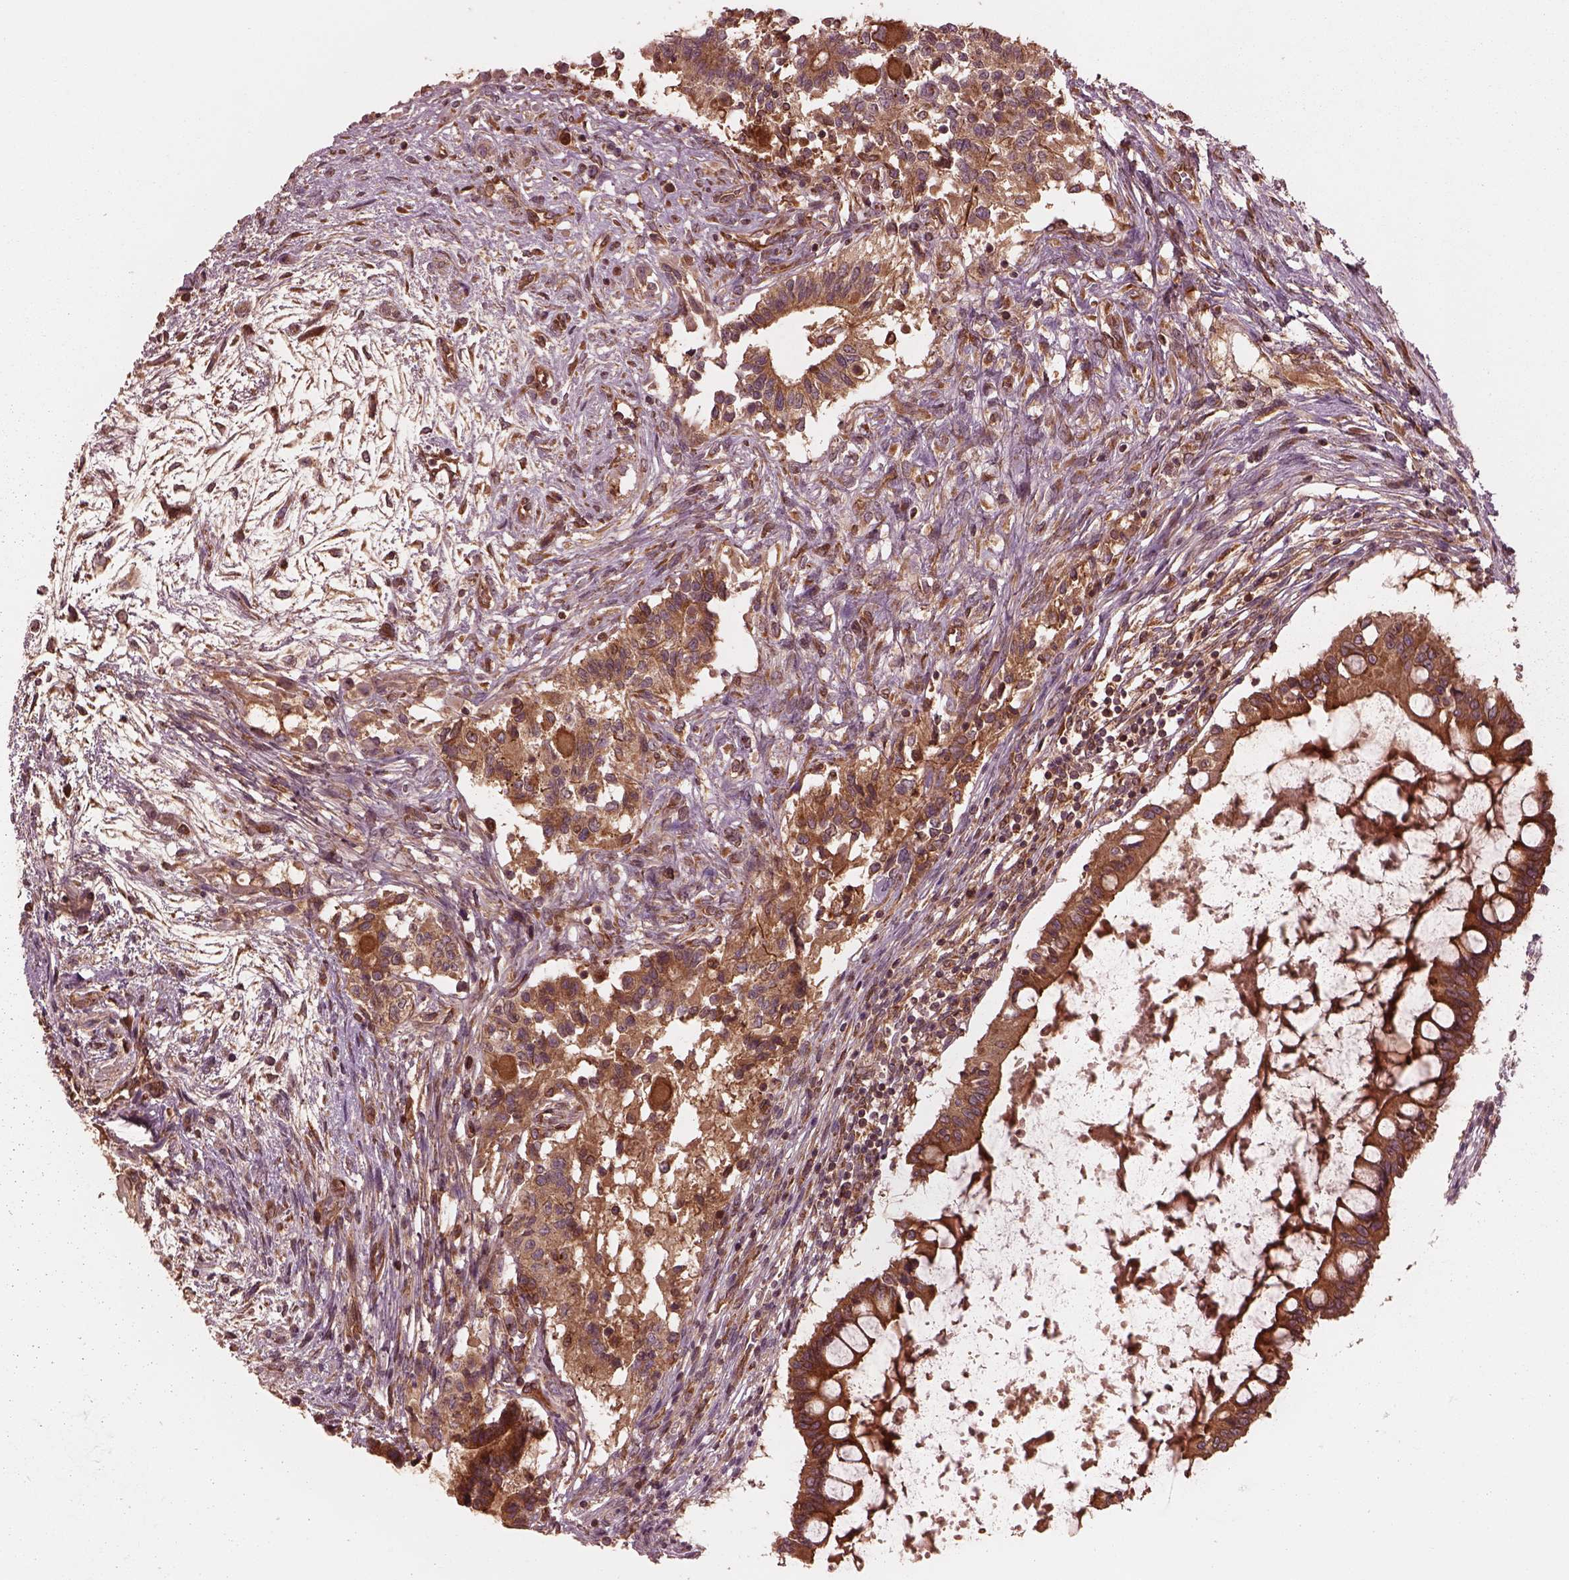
{"staining": {"intensity": "moderate", "quantity": ">75%", "location": "cytoplasmic/membranous"}, "tissue": "testis cancer", "cell_type": "Tumor cells", "image_type": "cancer", "snomed": [{"axis": "morphology", "description": "Carcinoma, Embryonal, NOS"}, {"axis": "topography", "description": "Testis"}], "caption": "Moderate cytoplasmic/membranous expression for a protein is seen in approximately >75% of tumor cells of testis cancer (embryonal carcinoma) using IHC.", "gene": "PIK3R2", "patient": {"sex": "male", "age": 37}}